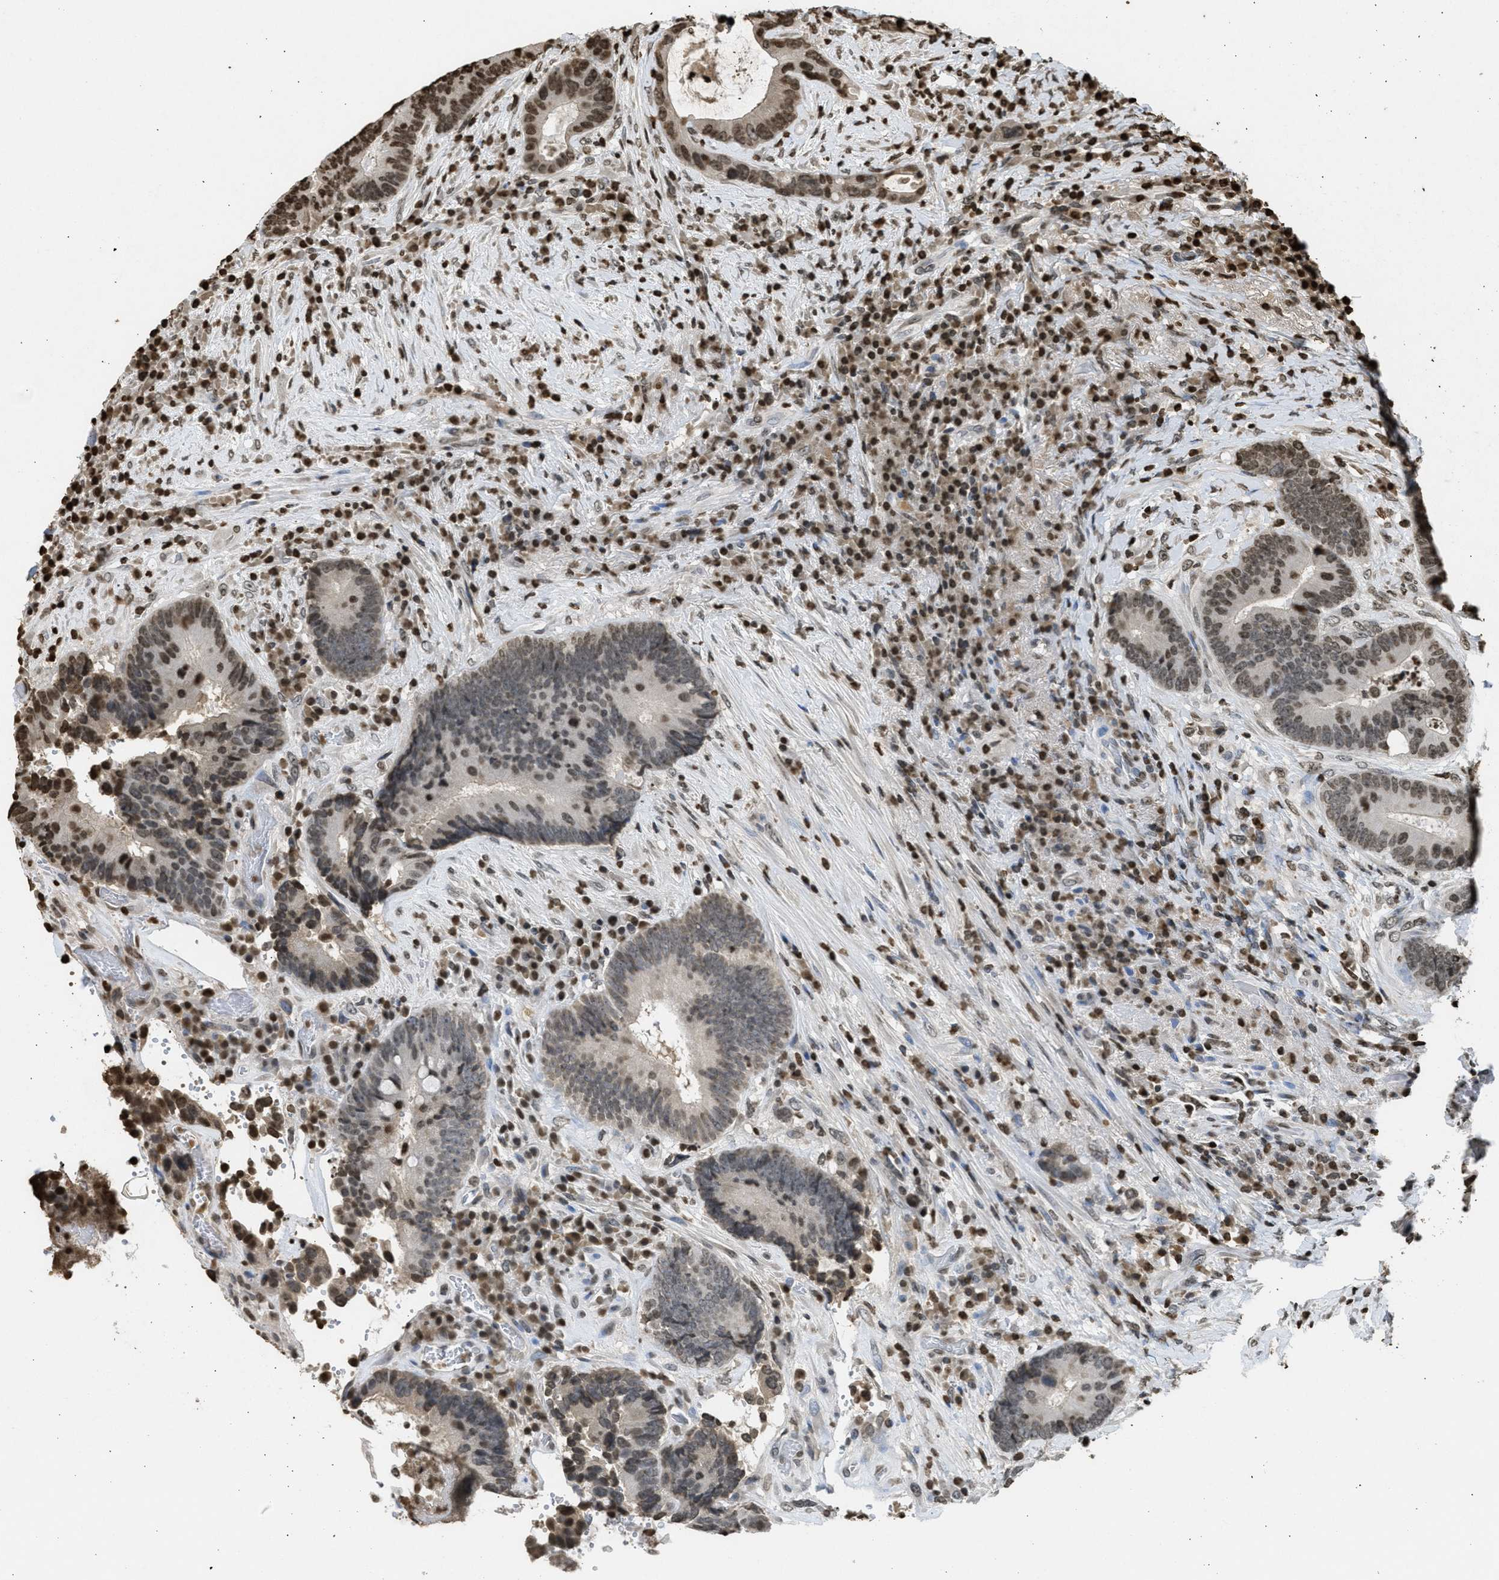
{"staining": {"intensity": "moderate", "quantity": "25%-75%", "location": "nuclear"}, "tissue": "colorectal cancer", "cell_type": "Tumor cells", "image_type": "cancer", "snomed": [{"axis": "morphology", "description": "Adenocarcinoma, NOS"}, {"axis": "topography", "description": "Rectum"}], "caption": "The immunohistochemical stain labels moderate nuclear staining in tumor cells of colorectal adenocarcinoma tissue.", "gene": "RRAGC", "patient": {"sex": "female", "age": 89}}